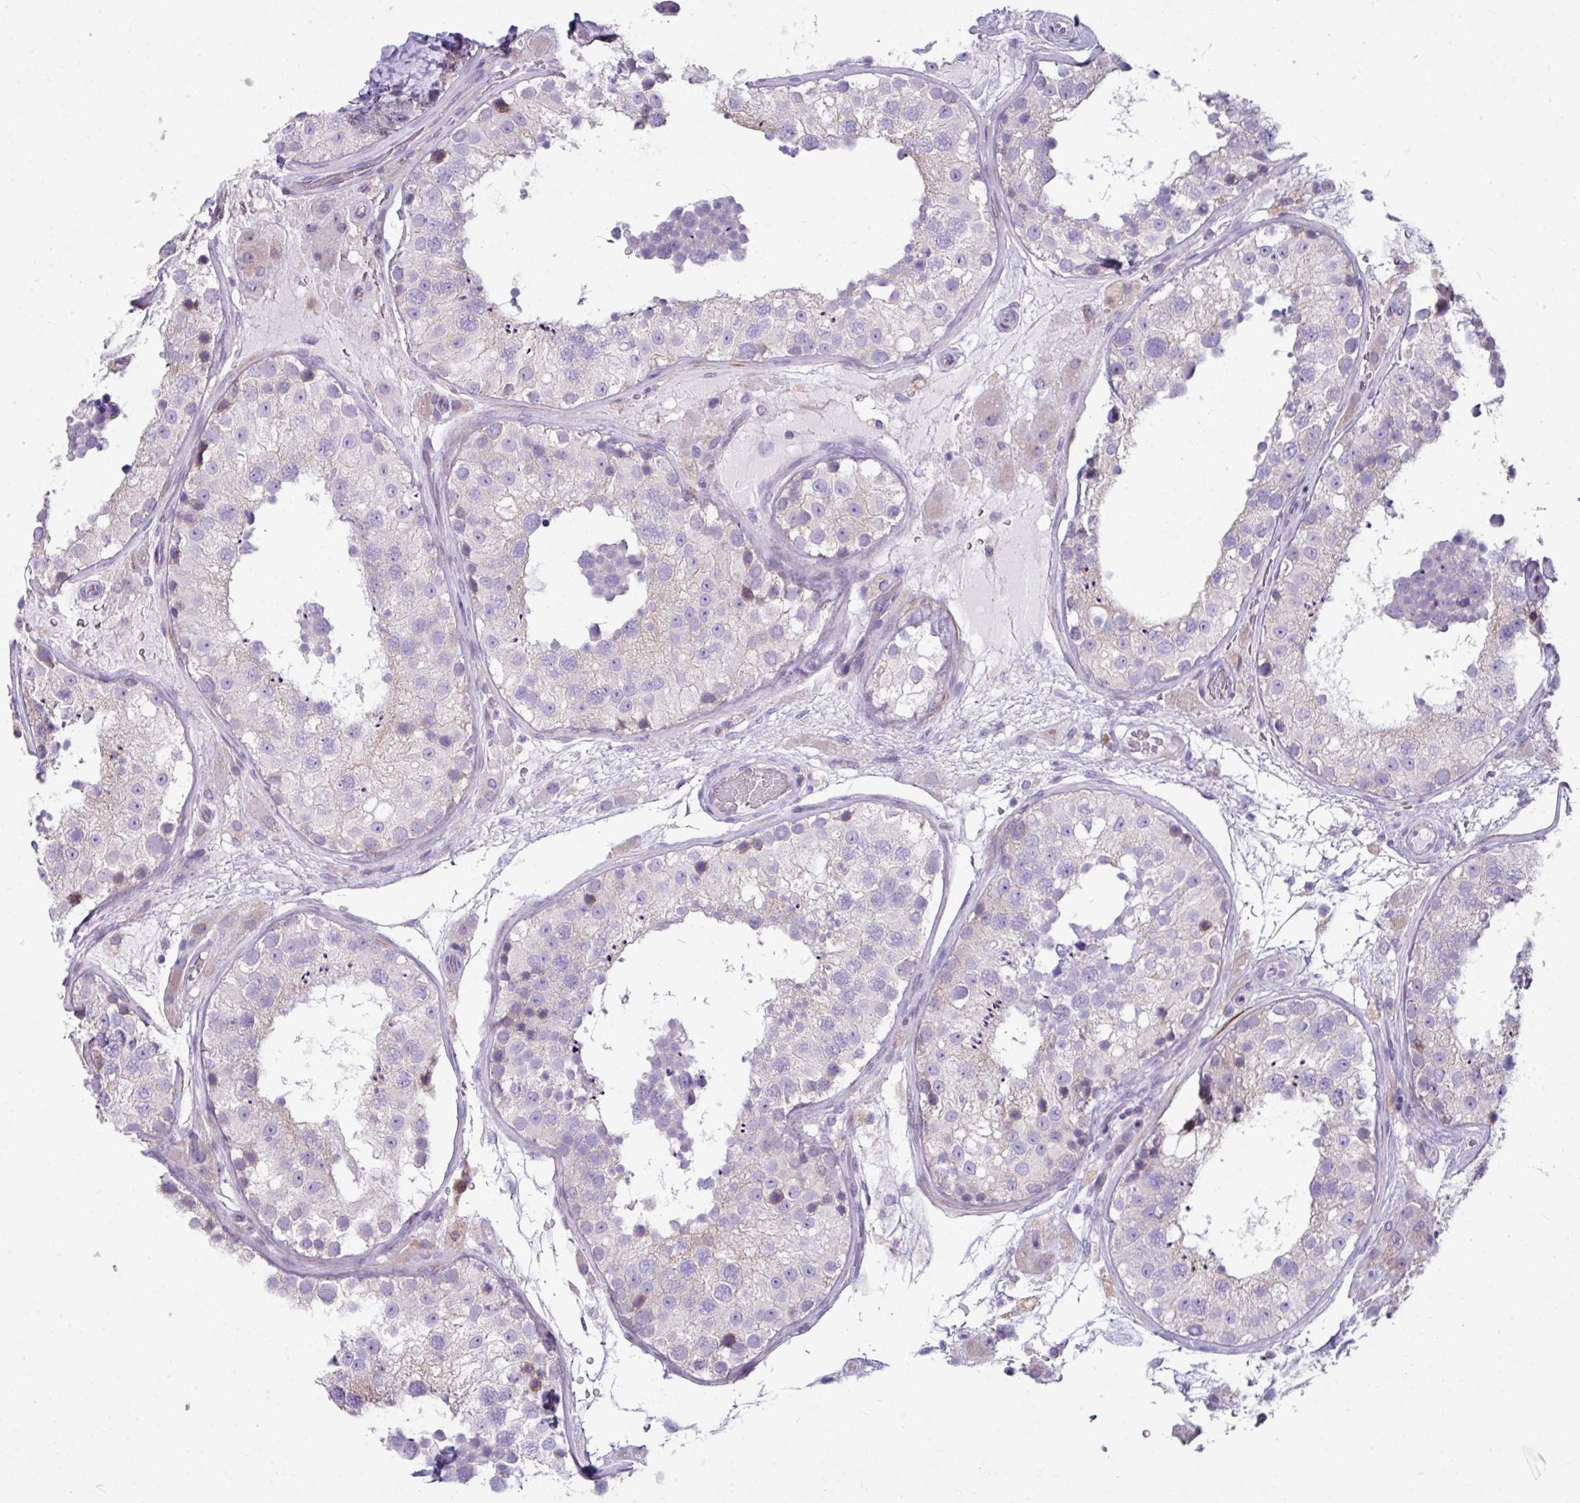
{"staining": {"intensity": "weak", "quantity": "<25%", "location": "cytoplasmic/membranous"}, "tissue": "testis", "cell_type": "Cells in seminiferous ducts", "image_type": "normal", "snomed": [{"axis": "morphology", "description": "Normal tissue, NOS"}, {"axis": "topography", "description": "Testis"}], "caption": "Image shows no protein expression in cells in seminiferous ducts of unremarkable testis. (DAB (3,3'-diaminobenzidine) immunohistochemistry, high magnification).", "gene": "ABCC5", "patient": {"sex": "male", "age": 26}}